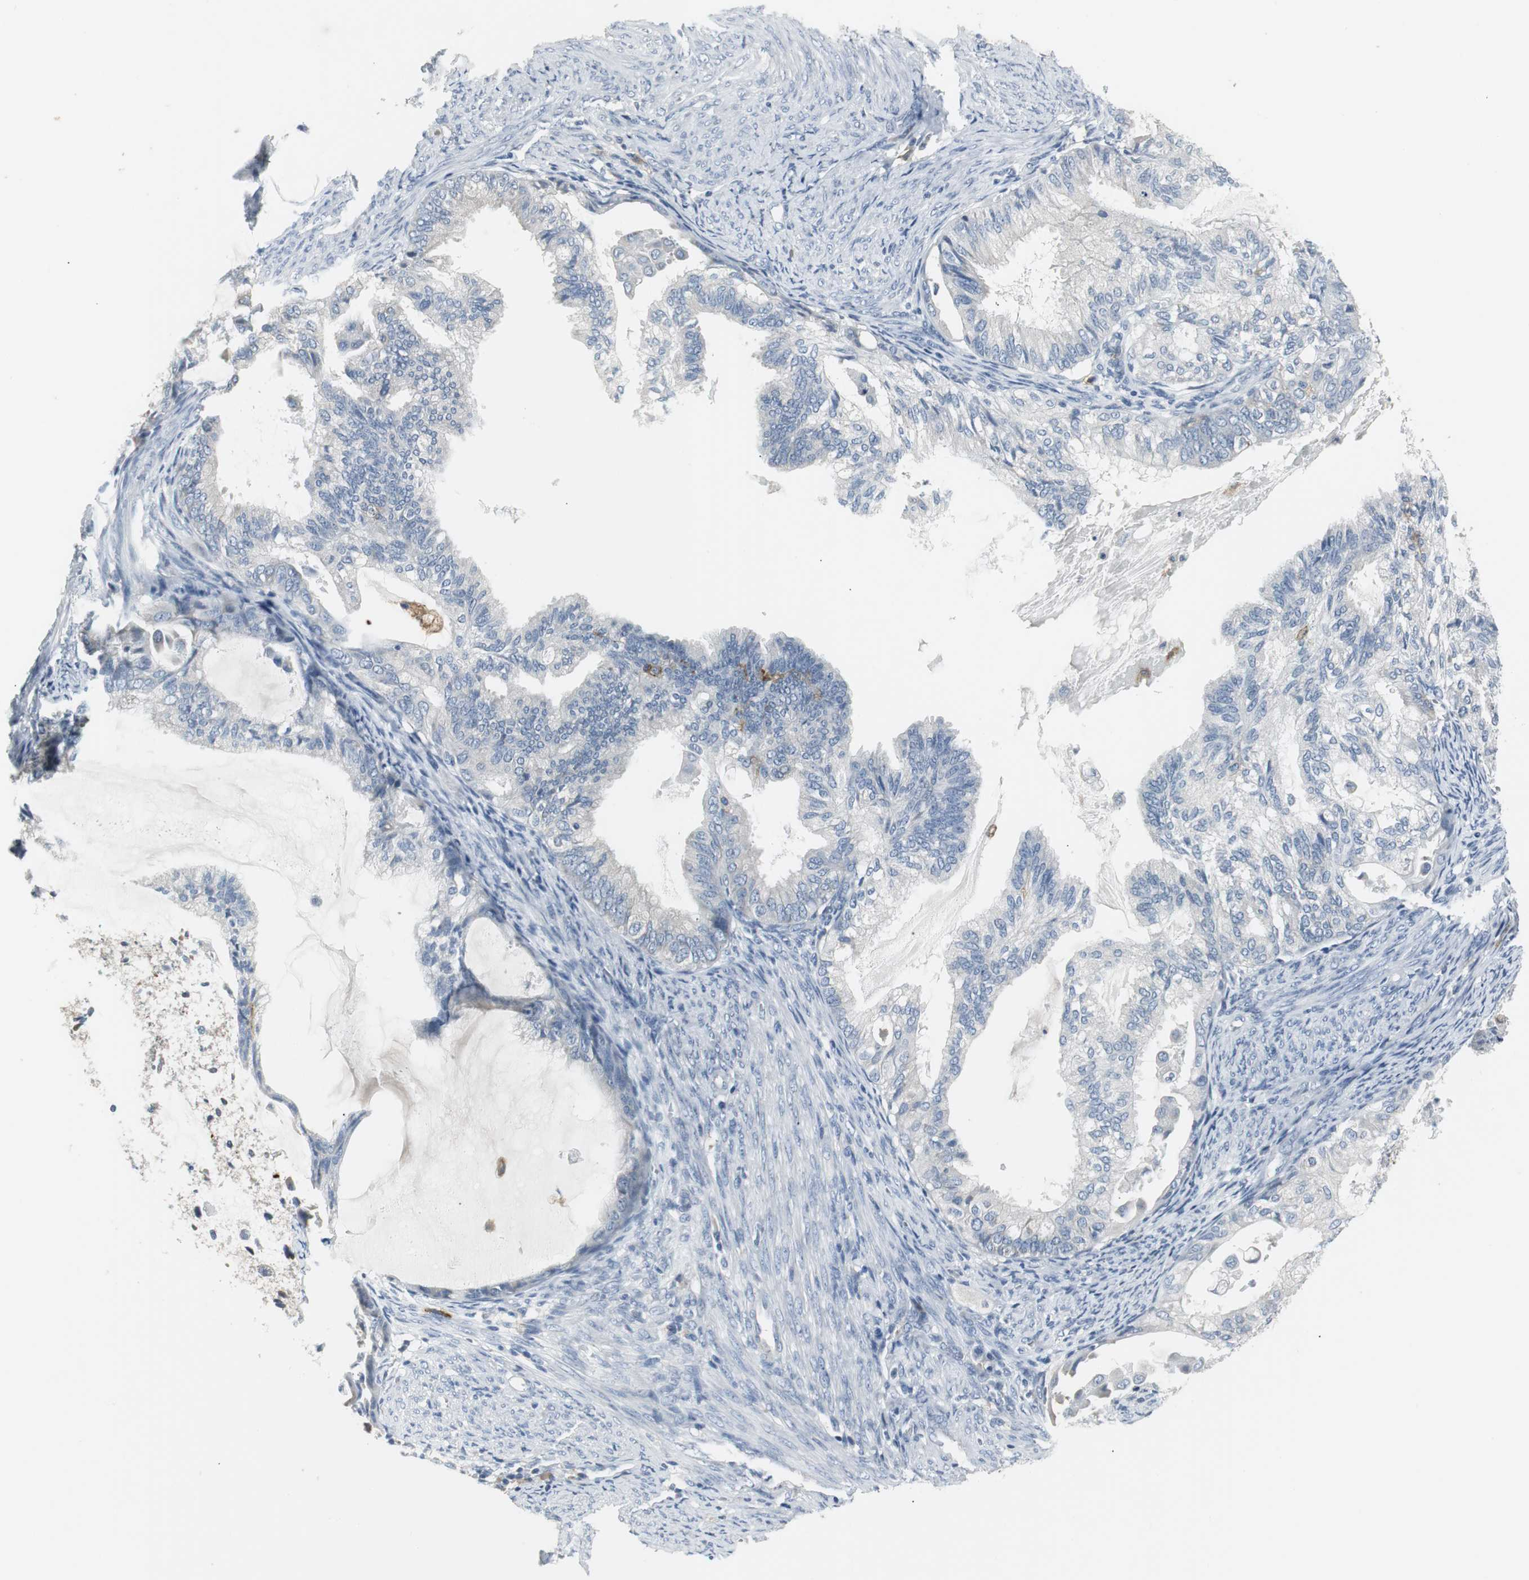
{"staining": {"intensity": "negative", "quantity": "none", "location": "none"}, "tissue": "cervical cancer", "cell_type": "Tumor cells", "image_type": "cancer", "snomed": [{"axis": "morphology", "description": "Normal tissue, NOS"}, {"axis": "morphology", "description": "Adenocarcinoma, NOS"}, {"axis": "topography", "description": "Cervix"}, {"axis": "topography", "description": "Endometrium"}], "caption": "Human cervical adenocarcinoma stained for a protein using immunohistochemistry shows no staining in tumor cells.", "gene": "SLC2A5", "patient": {"sex": "female", "age": 86}}